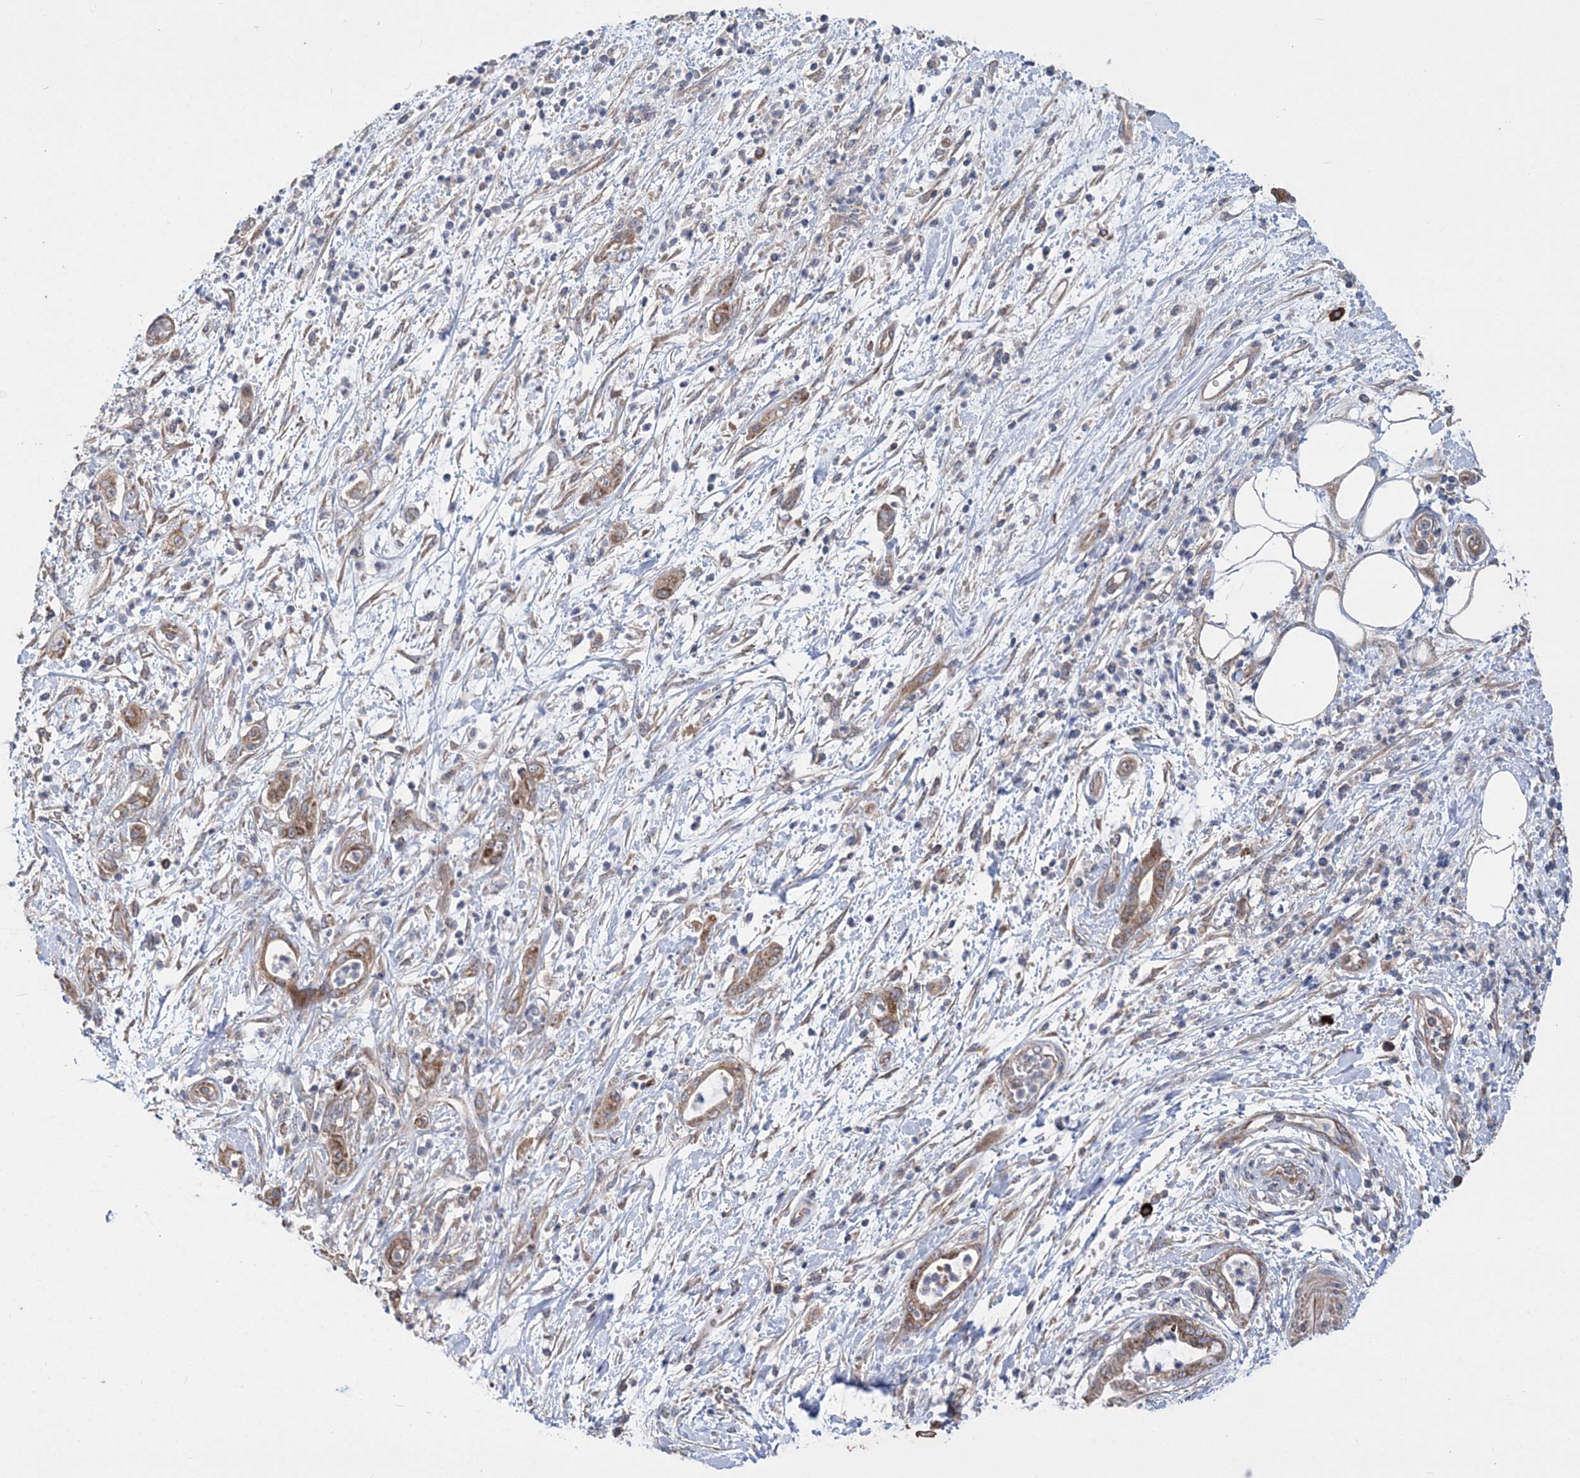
{"staining": {"intensity": "moderate", "quantity": ">75%", "location": "cytoplasmic/membranous"}, "tissue": "pancreatic cancer", "cell_type": "Tumor cells", "image_type": "cancer", "snomed": [{"axis": "morphology", "description": "Adenocarcinoma, NOS"}, {"axis": "topography", "description": "Pancreas"}], "caption": "Tumor cells reveal moderate cytoplasmic/membranous staining in about >75% of cells in adenocarcinoma (pancreatic). Nuclei are stained in blue.", "gene": "MTRF1L", "patient": {"sex": "female", "age": 55}}